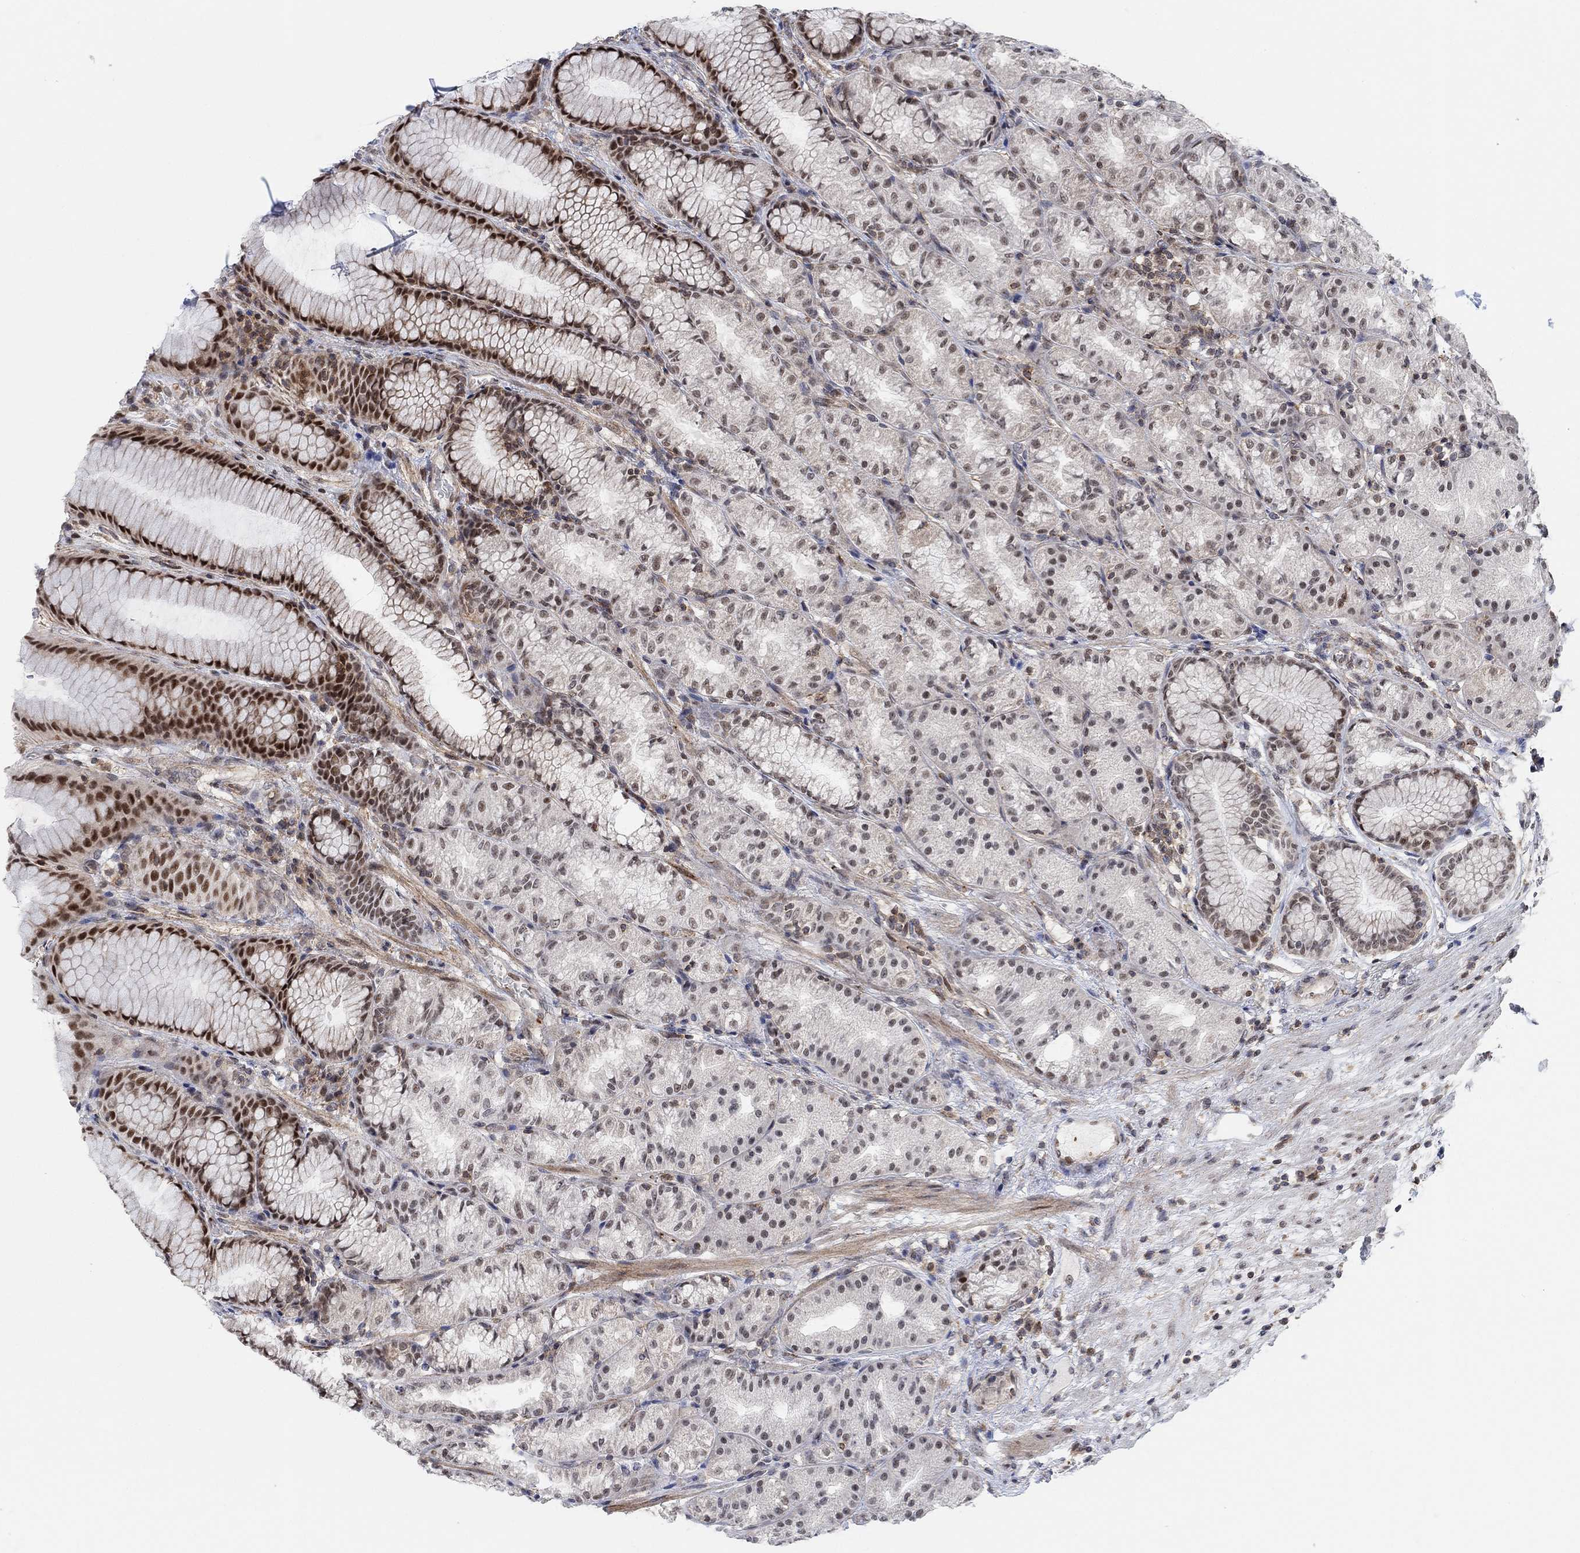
{"staining": {"intensity": "strong", "quantity": ">75%", "location": "nuclear"}, "tissue": "stomach", "cell_type": "Glandular cells", "image_type": "normal", "snomed": [{"axis": "morphology", "description": "Normal tissue, NOS"}, {"axis": "morphology", "description": "Adenocarcinoma, NOS"}, {"axis": "topography", "description": "Stomach"}], "caption": "A high amount of strong nuclear staining is identified in about >75% of glandular cells in normal stomach. The staining was performed using DAB to visualize the protein expression in brown, while the nuclei were stained in blue with hematoxylin (Magnification: 20x).", "gene": "PWWP2B", "patient": {"sex": "female", "age": 79}}